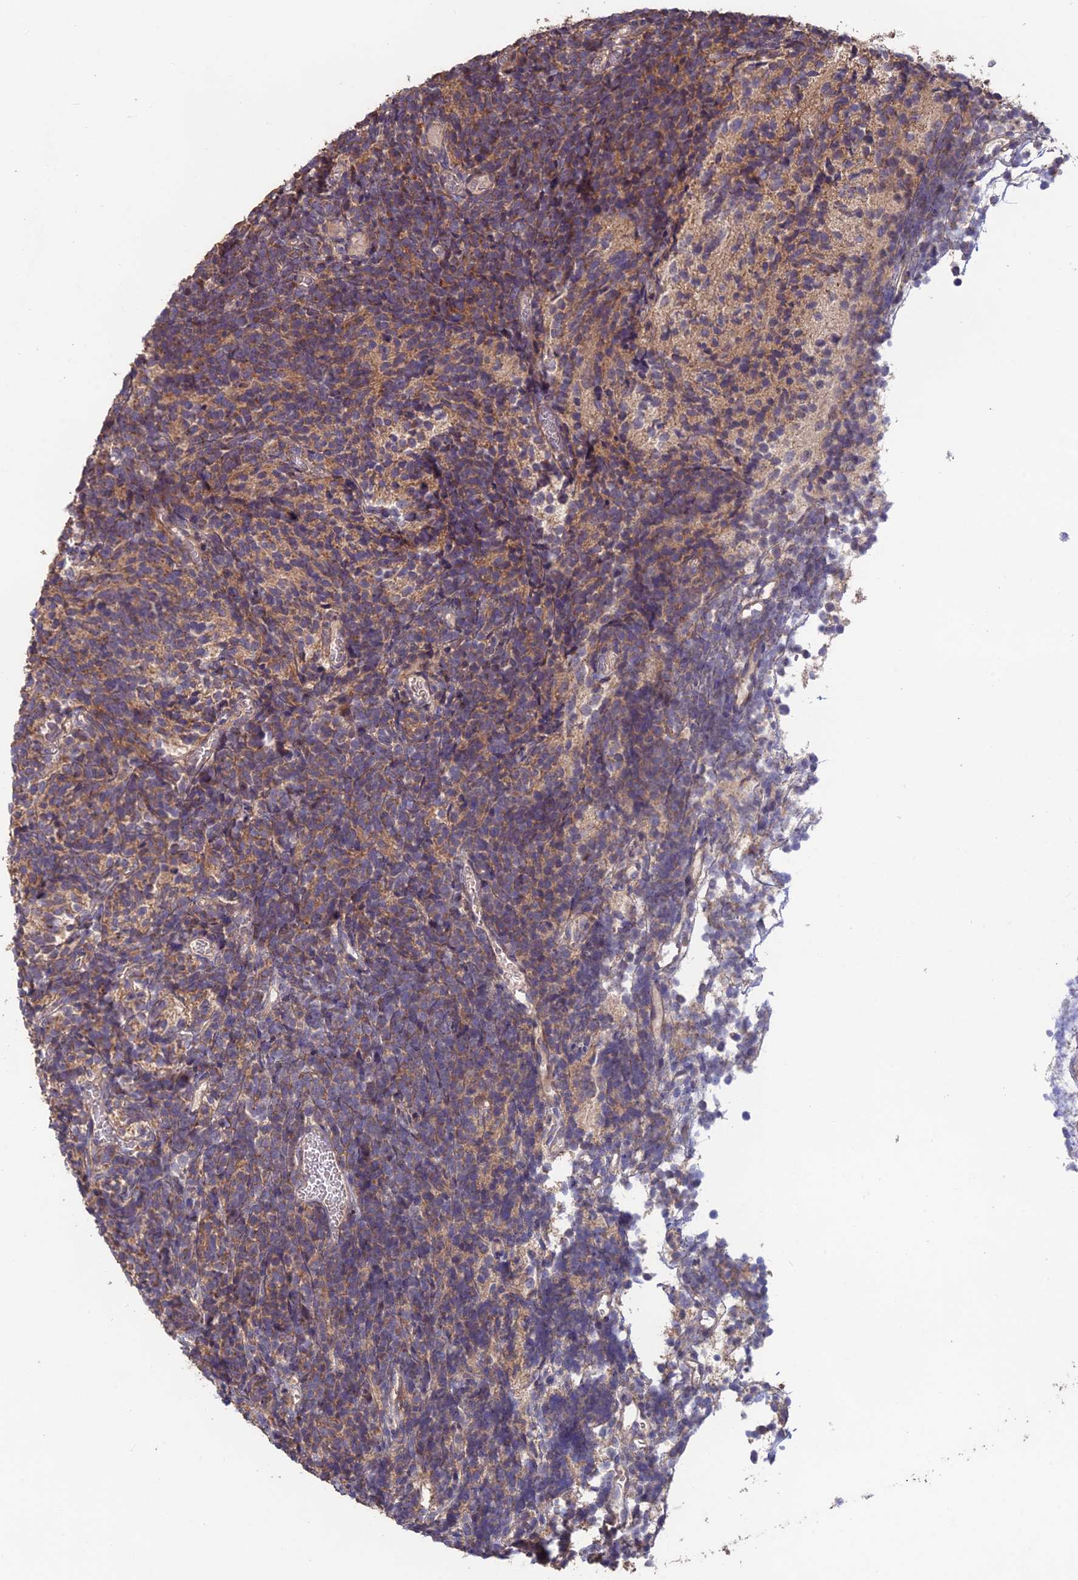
{"staining": {"intensity": "moderate", "quantity": "25%-75%", "location": "cytoplasmic/membranous"}, "tissue": "glioma", "cell_type": "Tumor cells", "image_type": "cancer", "snomed": [{"axis": "morphology", "description": "Glioma, malignant, Low grade"}, {"axis": "topography", "description": "Brain"}], "caption": "A brown stain highlights moderate cytoplasmic/membranous expression of a protein in human glioma tumor cells. (DAB IHC with brightfield microscopy, high magnification).", "gene": "SHISA5", "patient": {"sex": "female", "age": 1}}